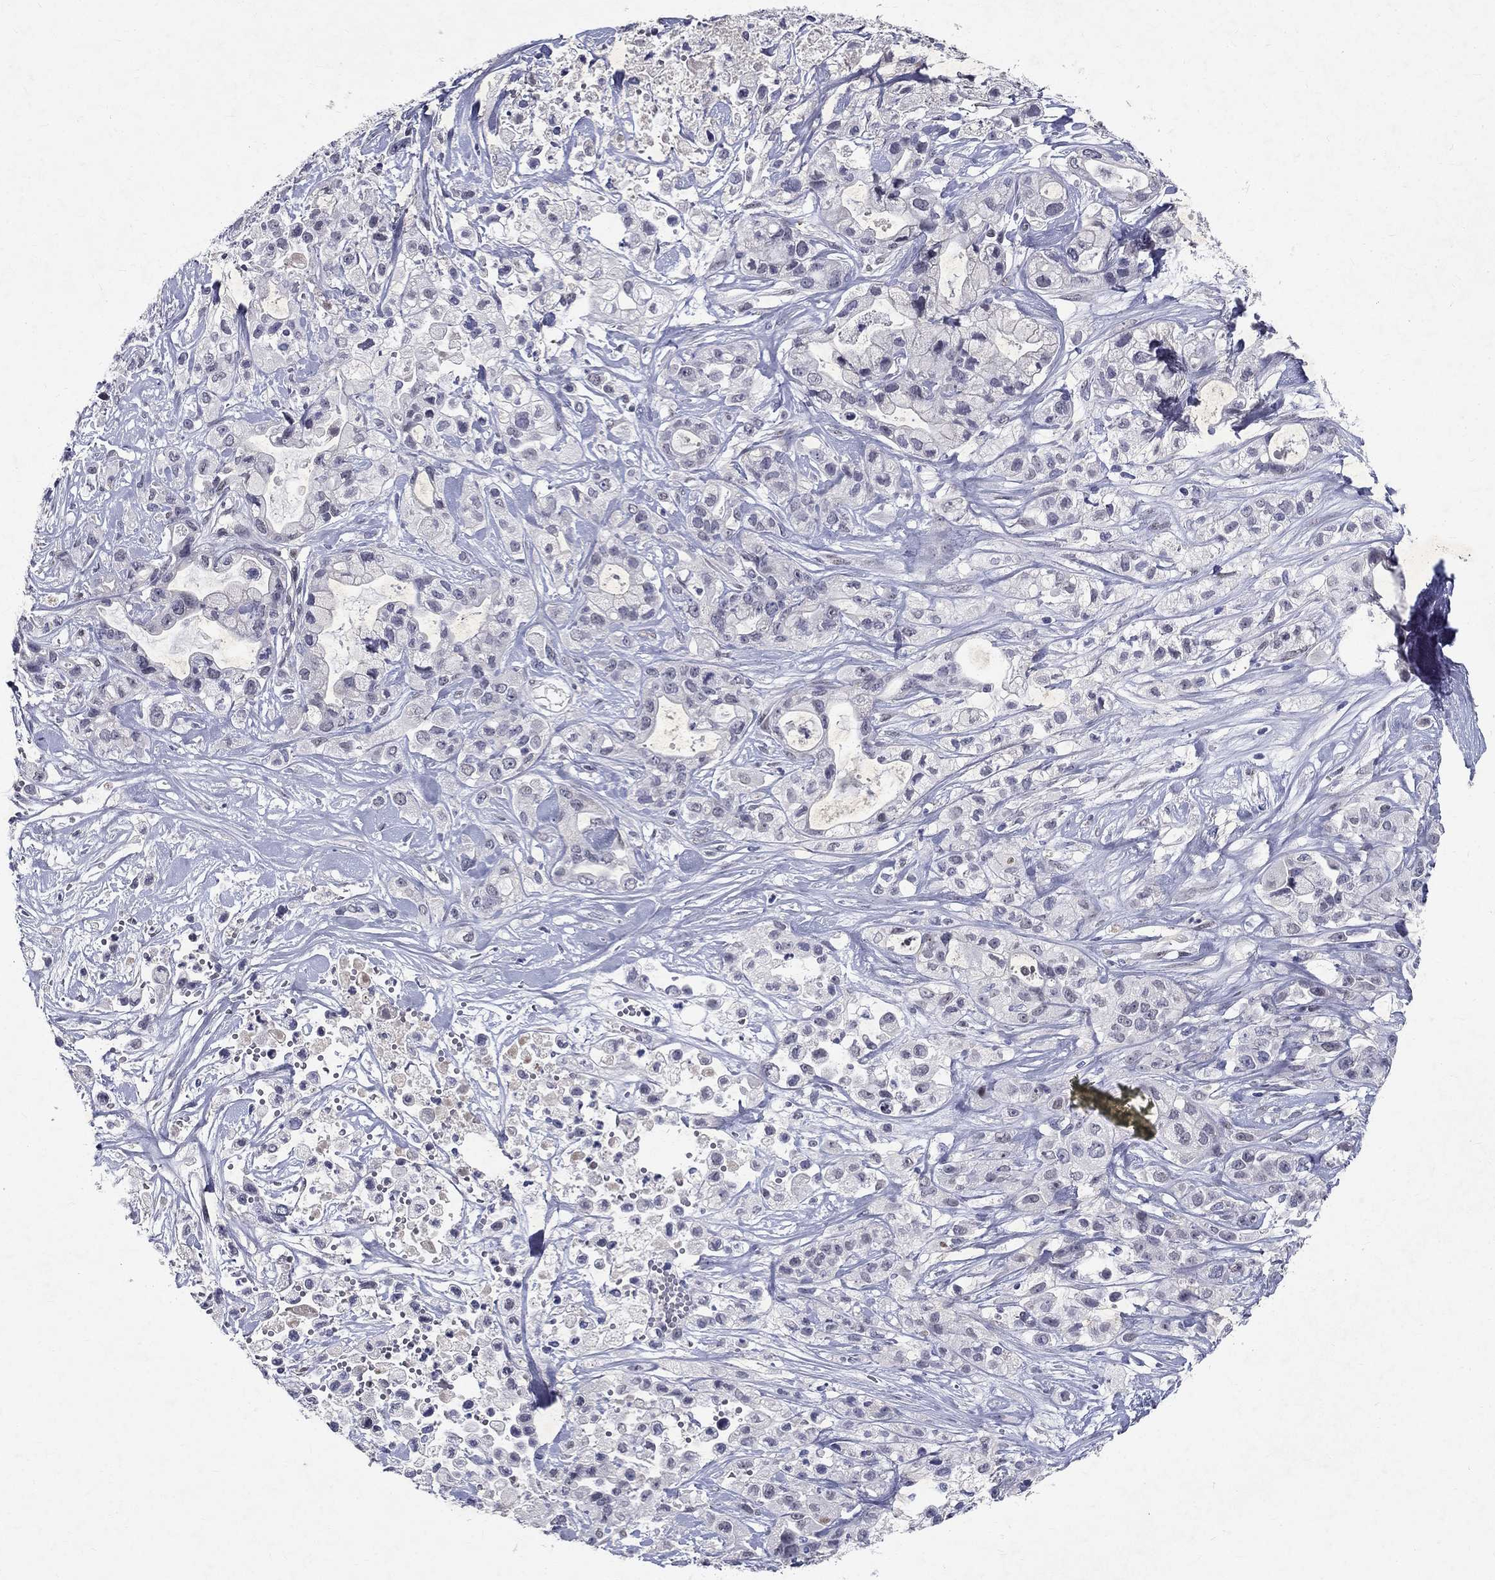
{"staining": {"intensity": "negative", "quantity": "none", "location": "none"}, "tissue": "pancreatic cancer", "cell_type": "Tumor cells", "image_type": "cancer", "snomed": [{"axis": "morphology", "description": "Adenocarcinoma, NOS"}, {"axis": "topography", "description": "Pancreas"}], "caption": "This is an IHC image of pancreatic adenocarcinoma. There is no staining in tumor cells.", "gene": "RBFOX1", "patient": {"sex": "male", "age": 44}}